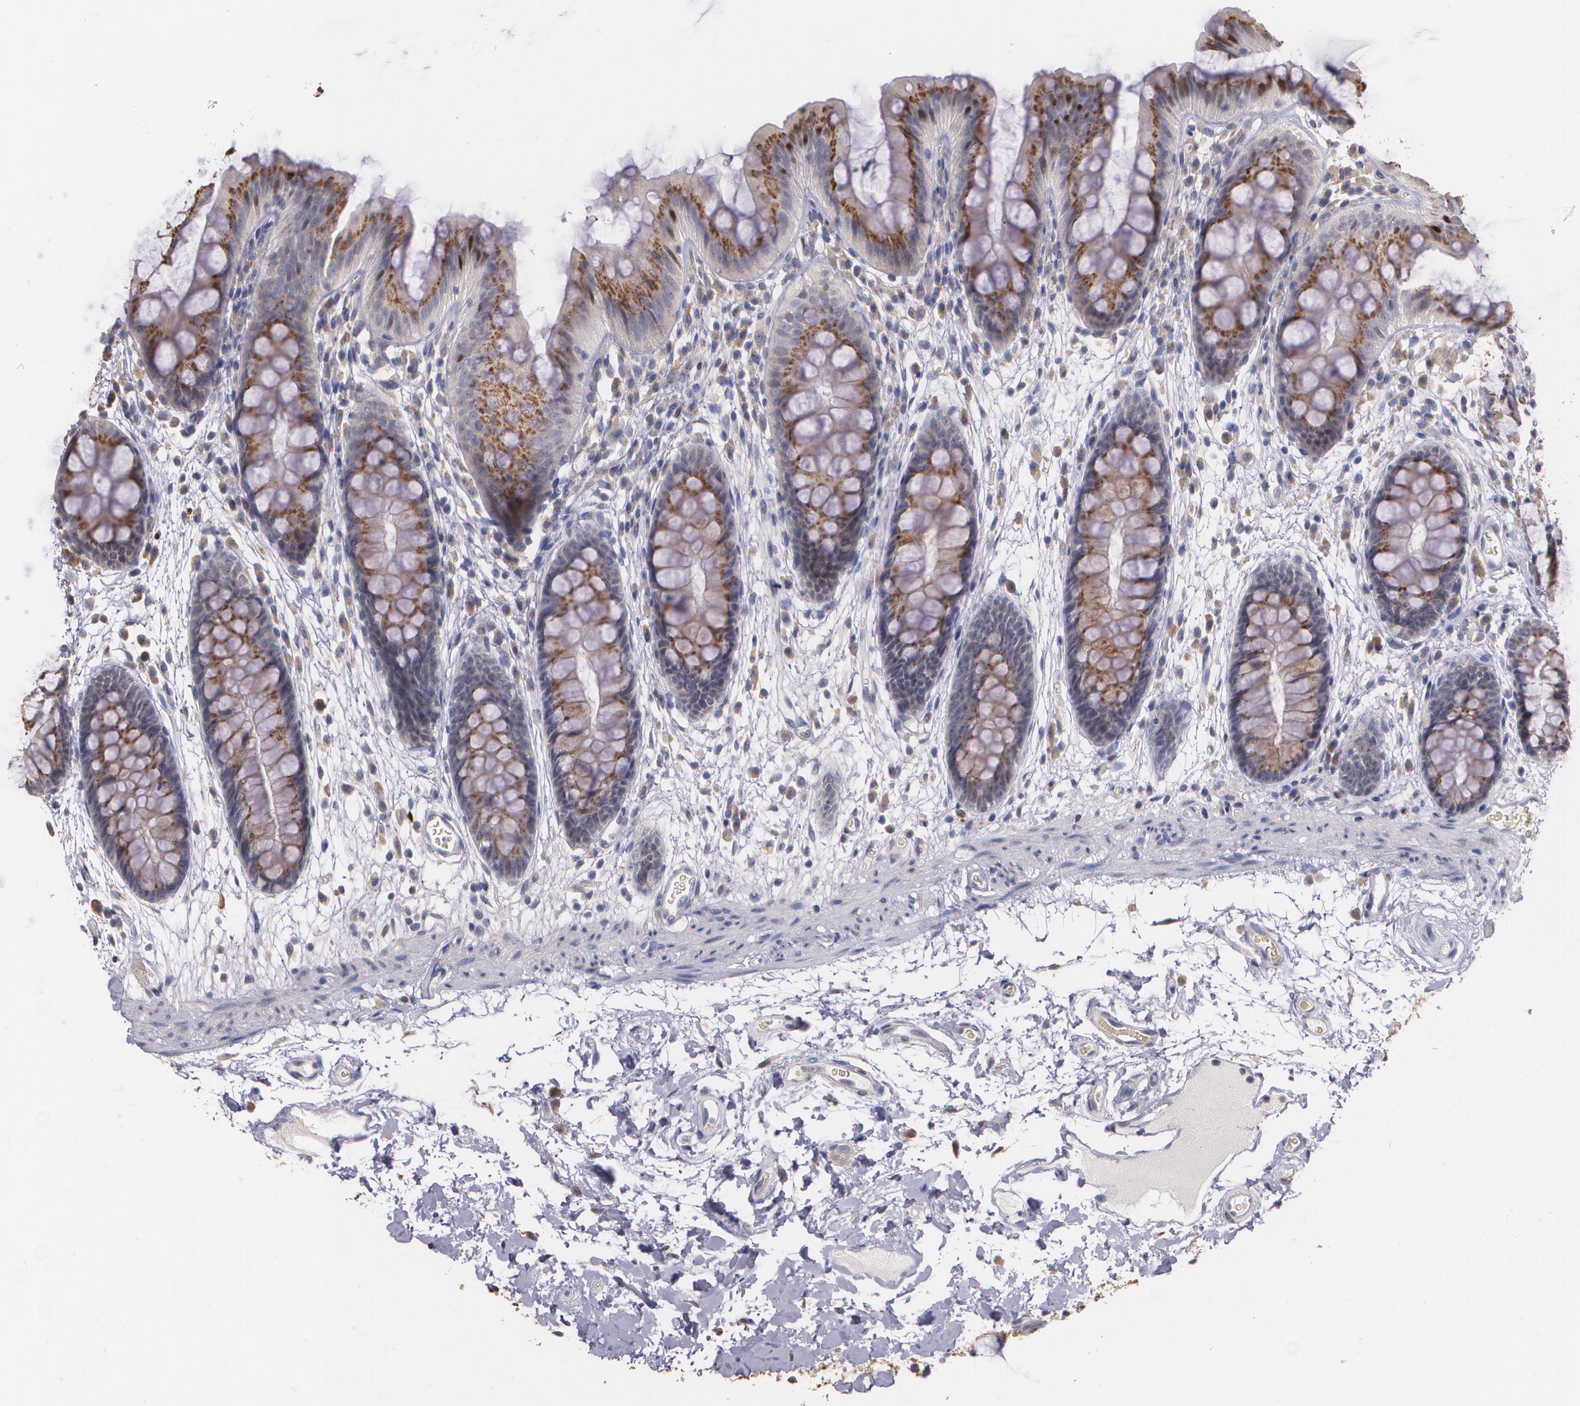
{"staining": {"intensity": "negative", "quantity": "none", "location": "none"}, "tissue": "colon", "cell_type": "Endothelial cells", "image_type": "normal", "snomed": [{"axis": "morphology", "description": "Normal tissue, NOS"}, {"axis": "topography", "description": "Smooth muscle"}, {"axis": "topography", "description": "Colon"}], "caption": "Colon stained for a protein using IHC demonstrates no staining endothelial cells.", "gene": "ATF3", "patient": {"sex": "male", "age": 67}}